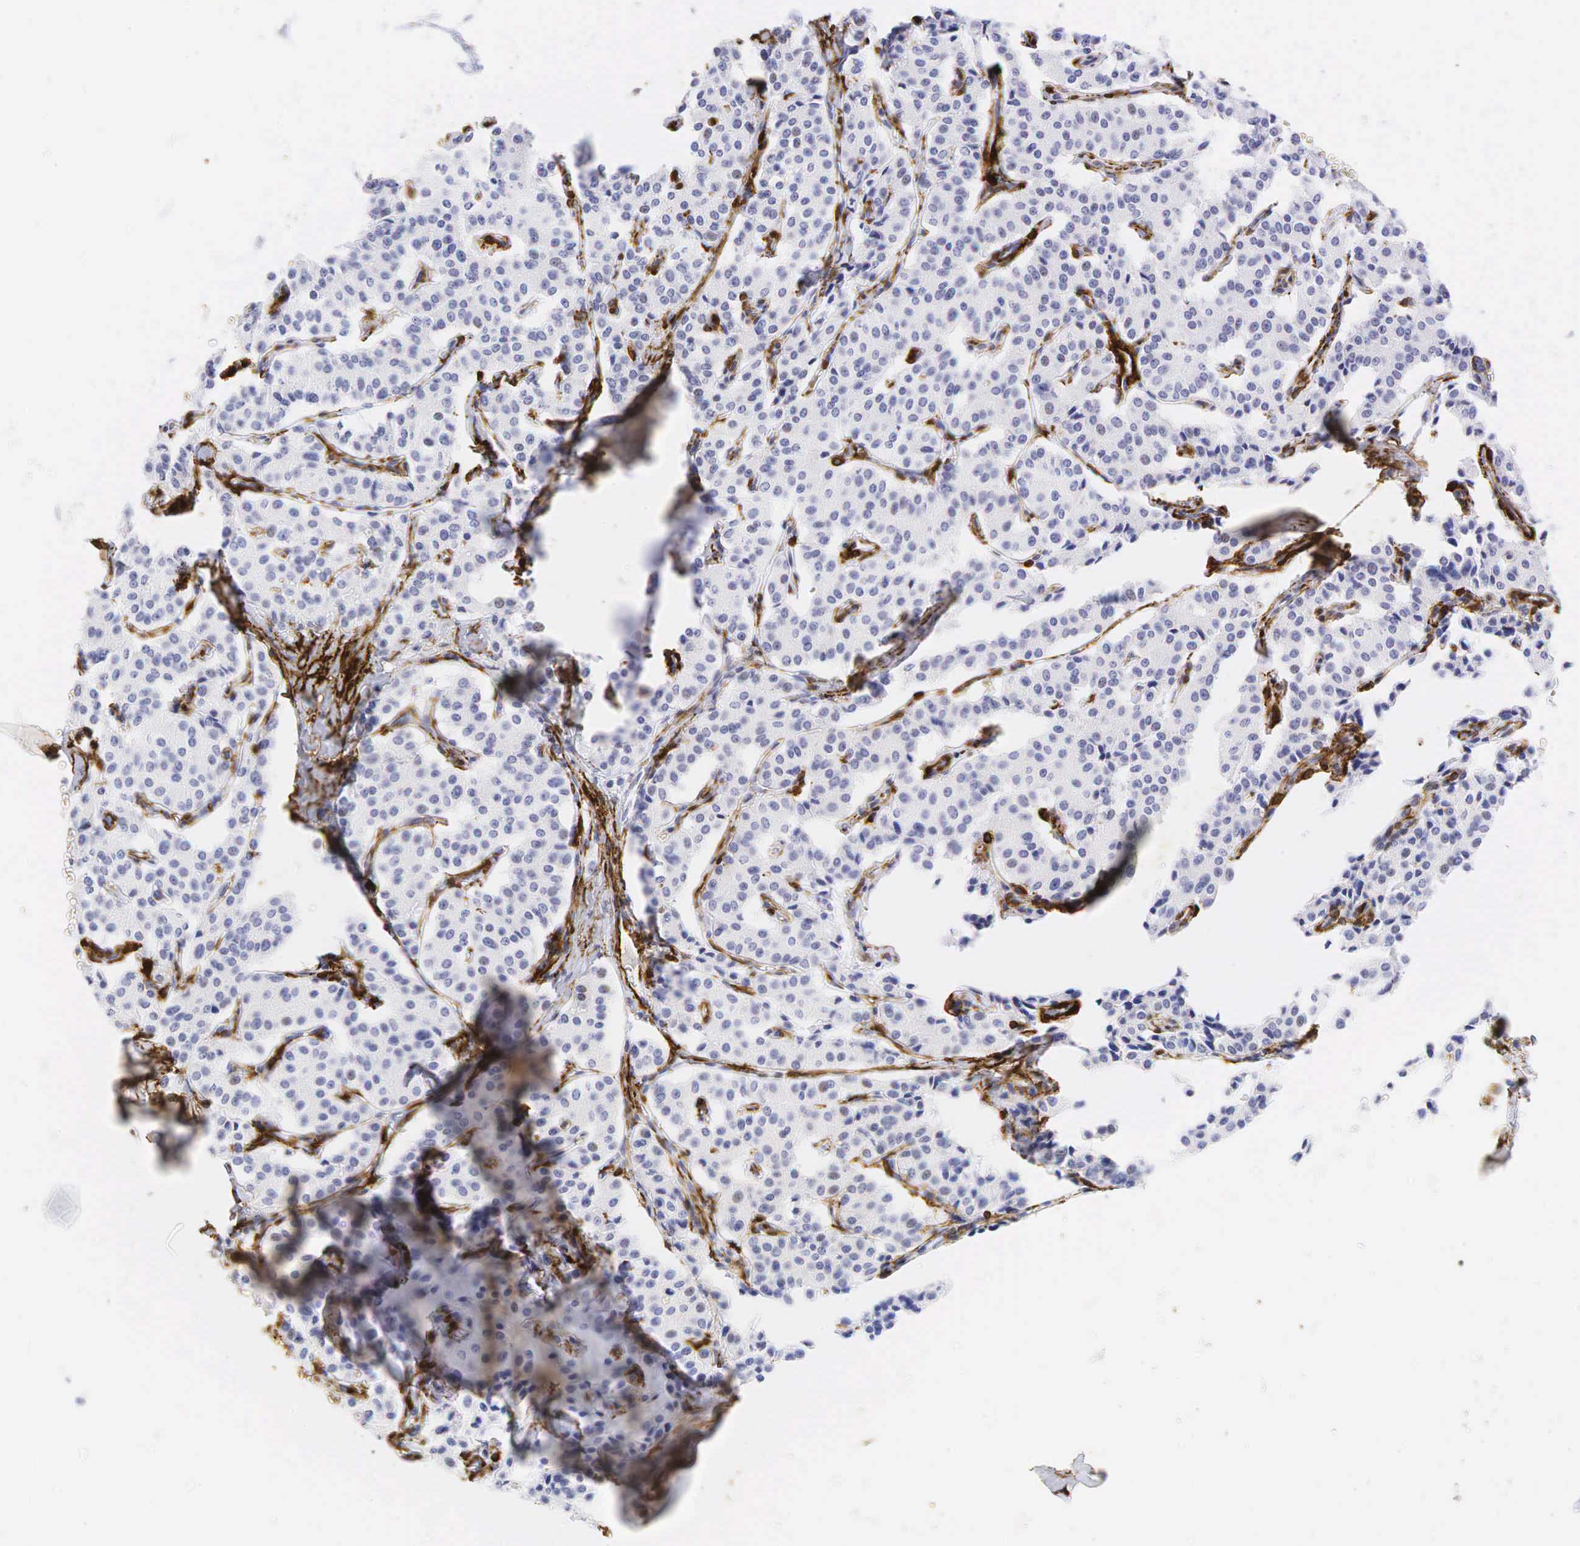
{"staining": {"intensity": "negative", "quantity": "none", "location": "none"}, "tissue": "carcinoid", "cell_type": "Tumor cells", "image_type": "cancer", "snomed": [{"axis": "morphology", "description": "Carcinoid, malignant, NOS"}, {"axis": "topography", "description": "Bronchus"}], "caption": "An immunohistochemistry (IHC) photomicrograph of carcinoid is shown. There is no staining in tumor cells of carcinoid.", "gene": "ACTA2", "patient": {"sex": "male", "age": 55}}